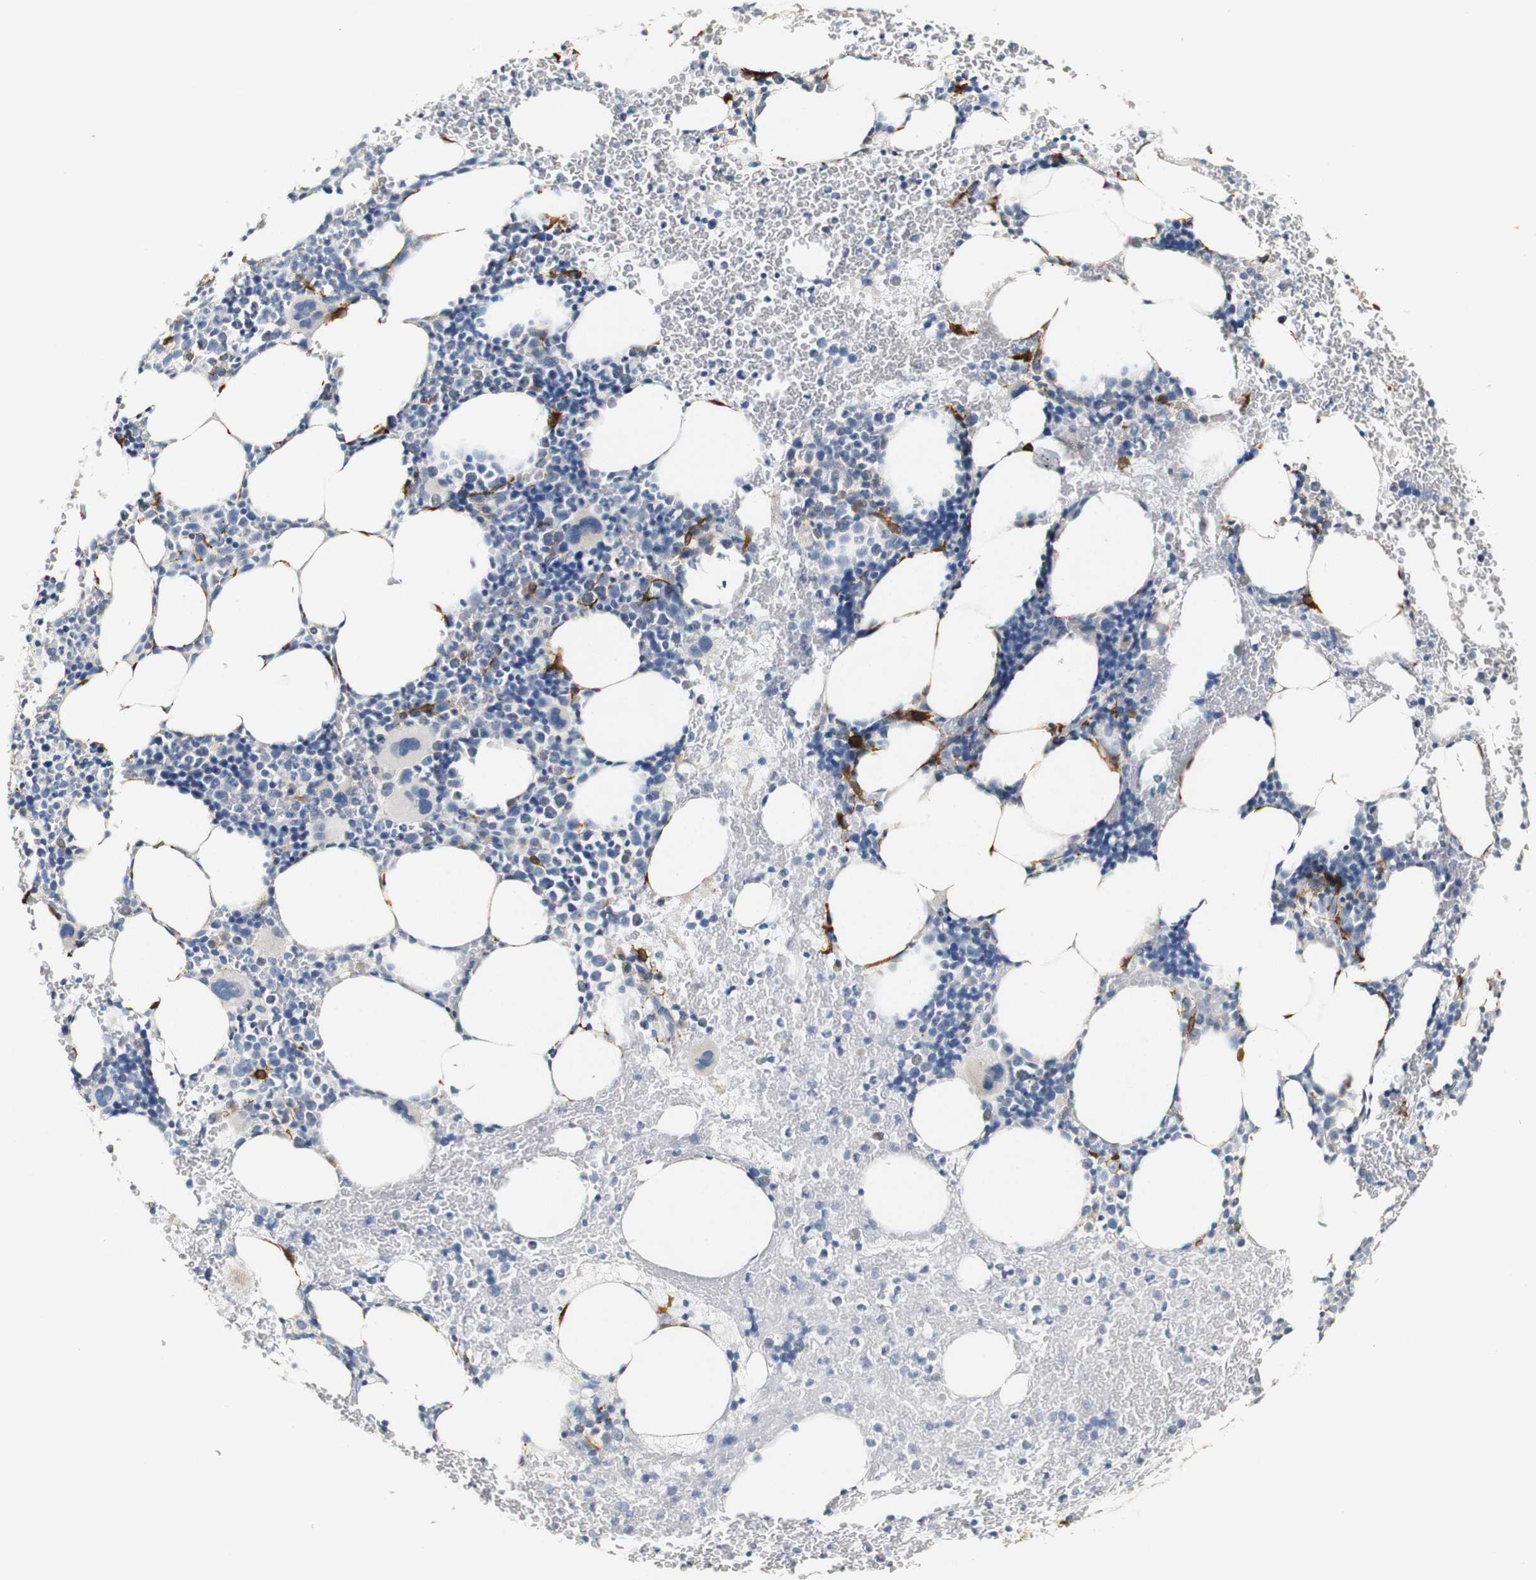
{"staining": {"intensity": "moderate", "quantity": "<25%", "location": "cytoplasmic/membranous"}, "tissue": "bone marrow", "cell_type": "Hematopoietic cells", "image_type": "normal", "snomed": [{"axis": "morphology", "description": "Normal tissue, NOS"}, {"axis": "morphology", "description": "Inflammation, NOS"}, {"axis": "topography", "description": "Bone marrow"}], "caption": "Unremarkable bone marrow displays moderate cytoplasmic/membranous positivity in approximately <25% of hematopoietic cells.", "gene": "FMO3", "patient": {"sex": "female", "age": 76}}